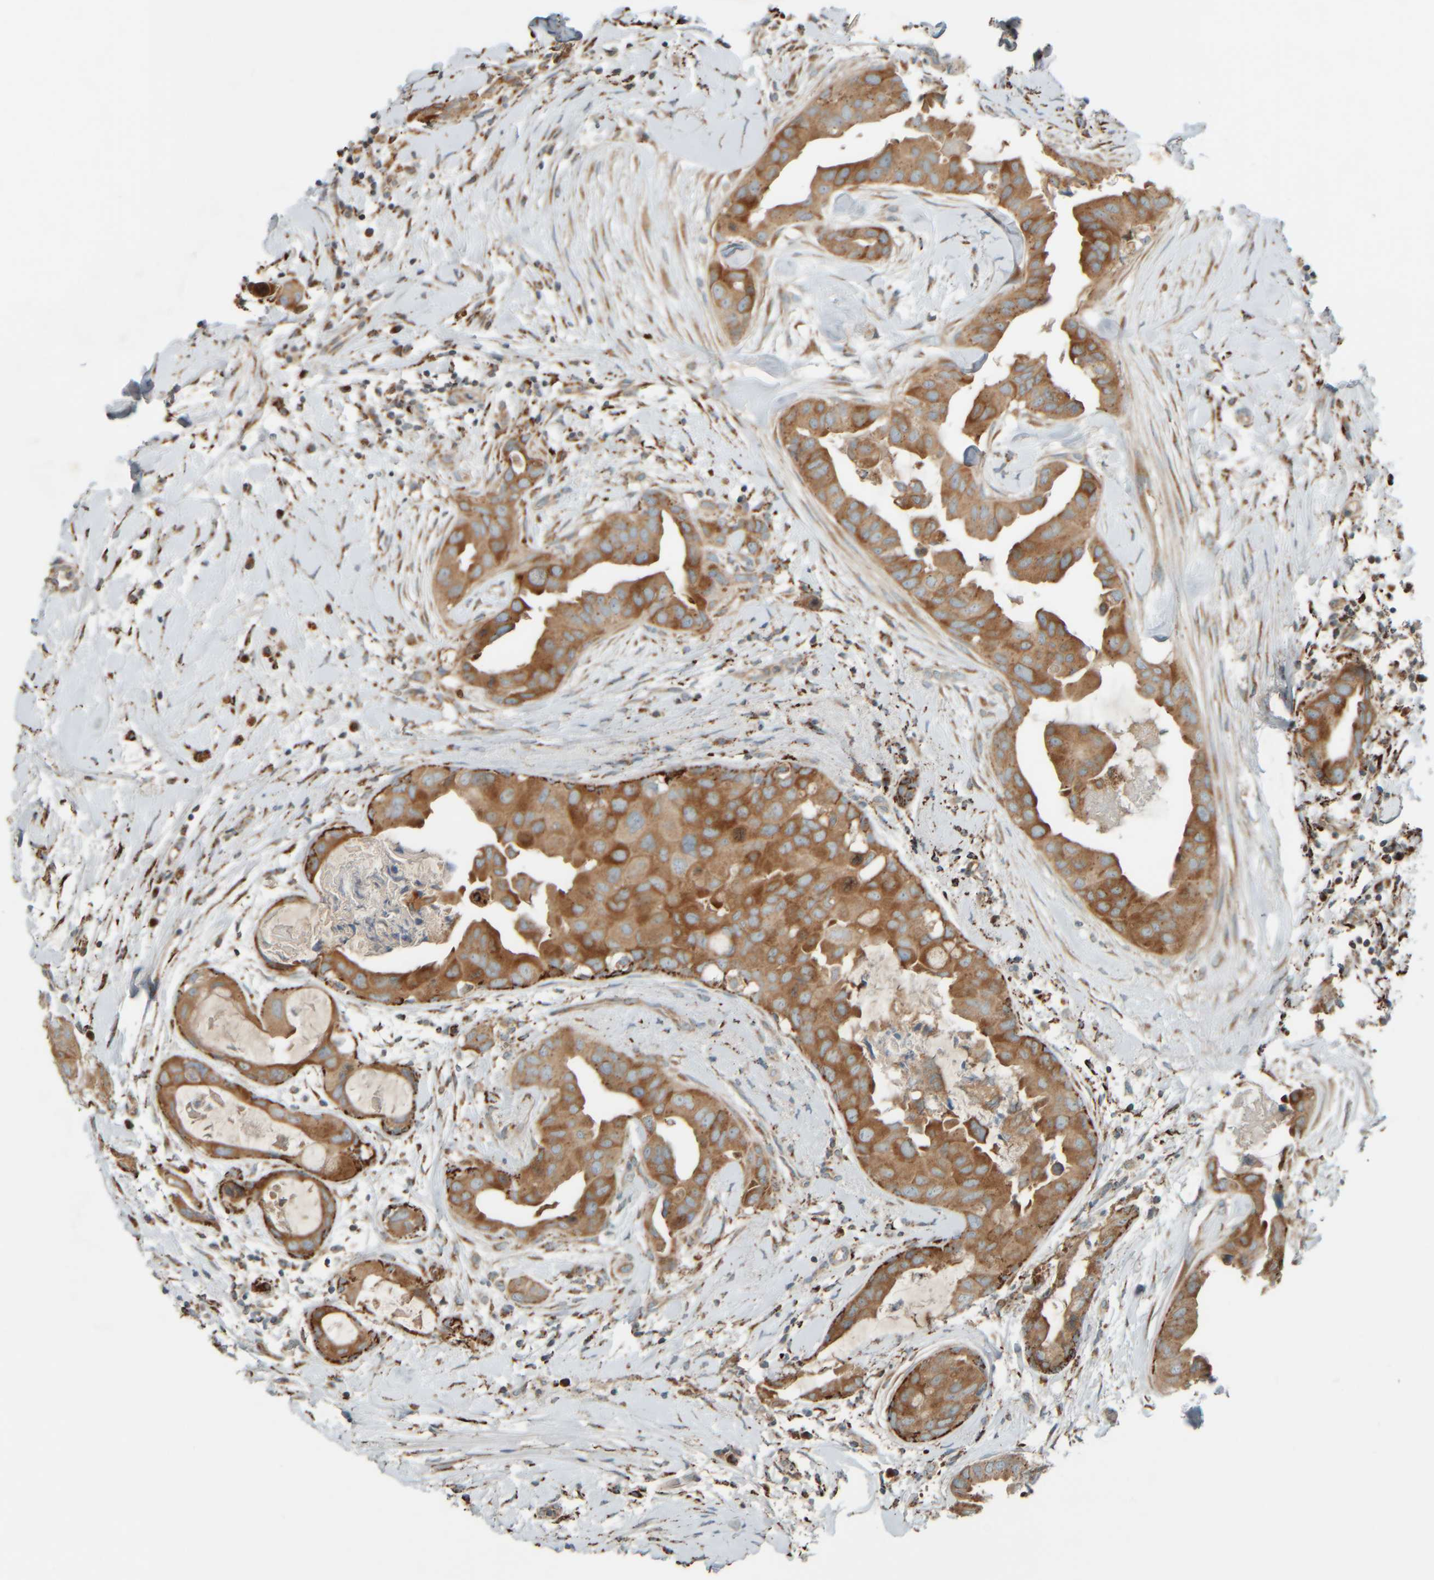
{"staining": {"intensity": "moderate", "quantity": ">75%", "location": "cytoplasmic/membranous"}, "tissue": "breast cancer", "cell_type": "Tumor cells", "image_type": "cancer", "snomed": [{"axis": "morphology", "description": "Duct carcinoma"}, {"axis": "topography", "description": "Breast"}], "caption": "Tumor cells exhibit moderate cytoplasmic/membranous positivity in about >75% of cells in breast cancer (invasive ductal carcinoma).", "gene": "SPAG5", "patient": {"sex": "female", "age": 40}}